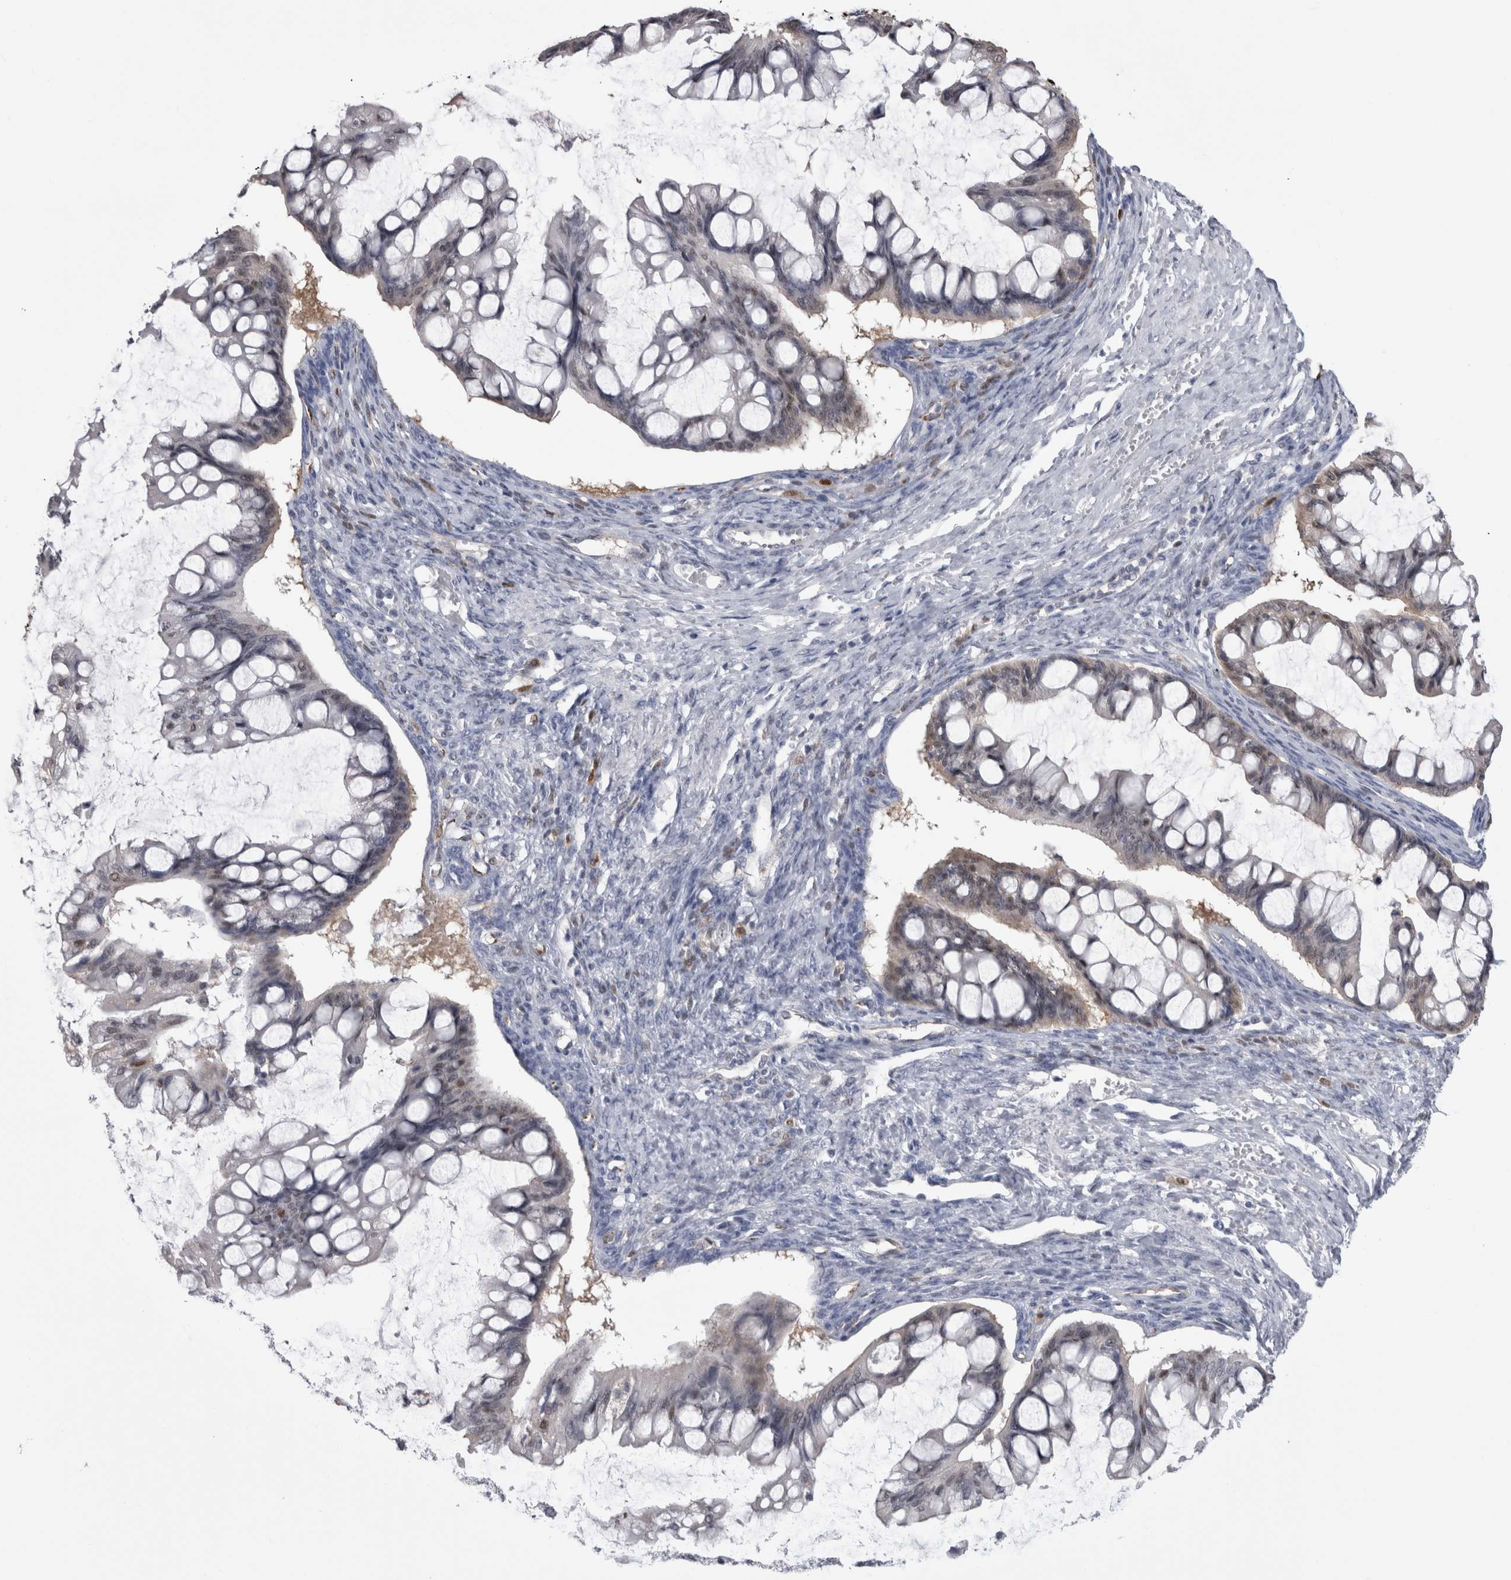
{"staining": {"intensity": "negative", "quantity": "none", "location": "none"}, "tissue": "ovarian cancer", "cell_type": "Tumor cells", "image_type": "cancer", "snomed": [{"axis": "morphology", "description": "Cystadenocarcinoma, mucinous, NOS"}, {"axis": "topography", "description": "Ovary"}], "caption": "Ovarian cancer (mucinous cystadenocarcinoma) was stained to show a protein in brown. There is no significant expression in tumor cells. (DAB immunohistochemistry (IHC), high magnification).", "gene": "ACOT7", "patient": {"sex": "female", "age": 73}}